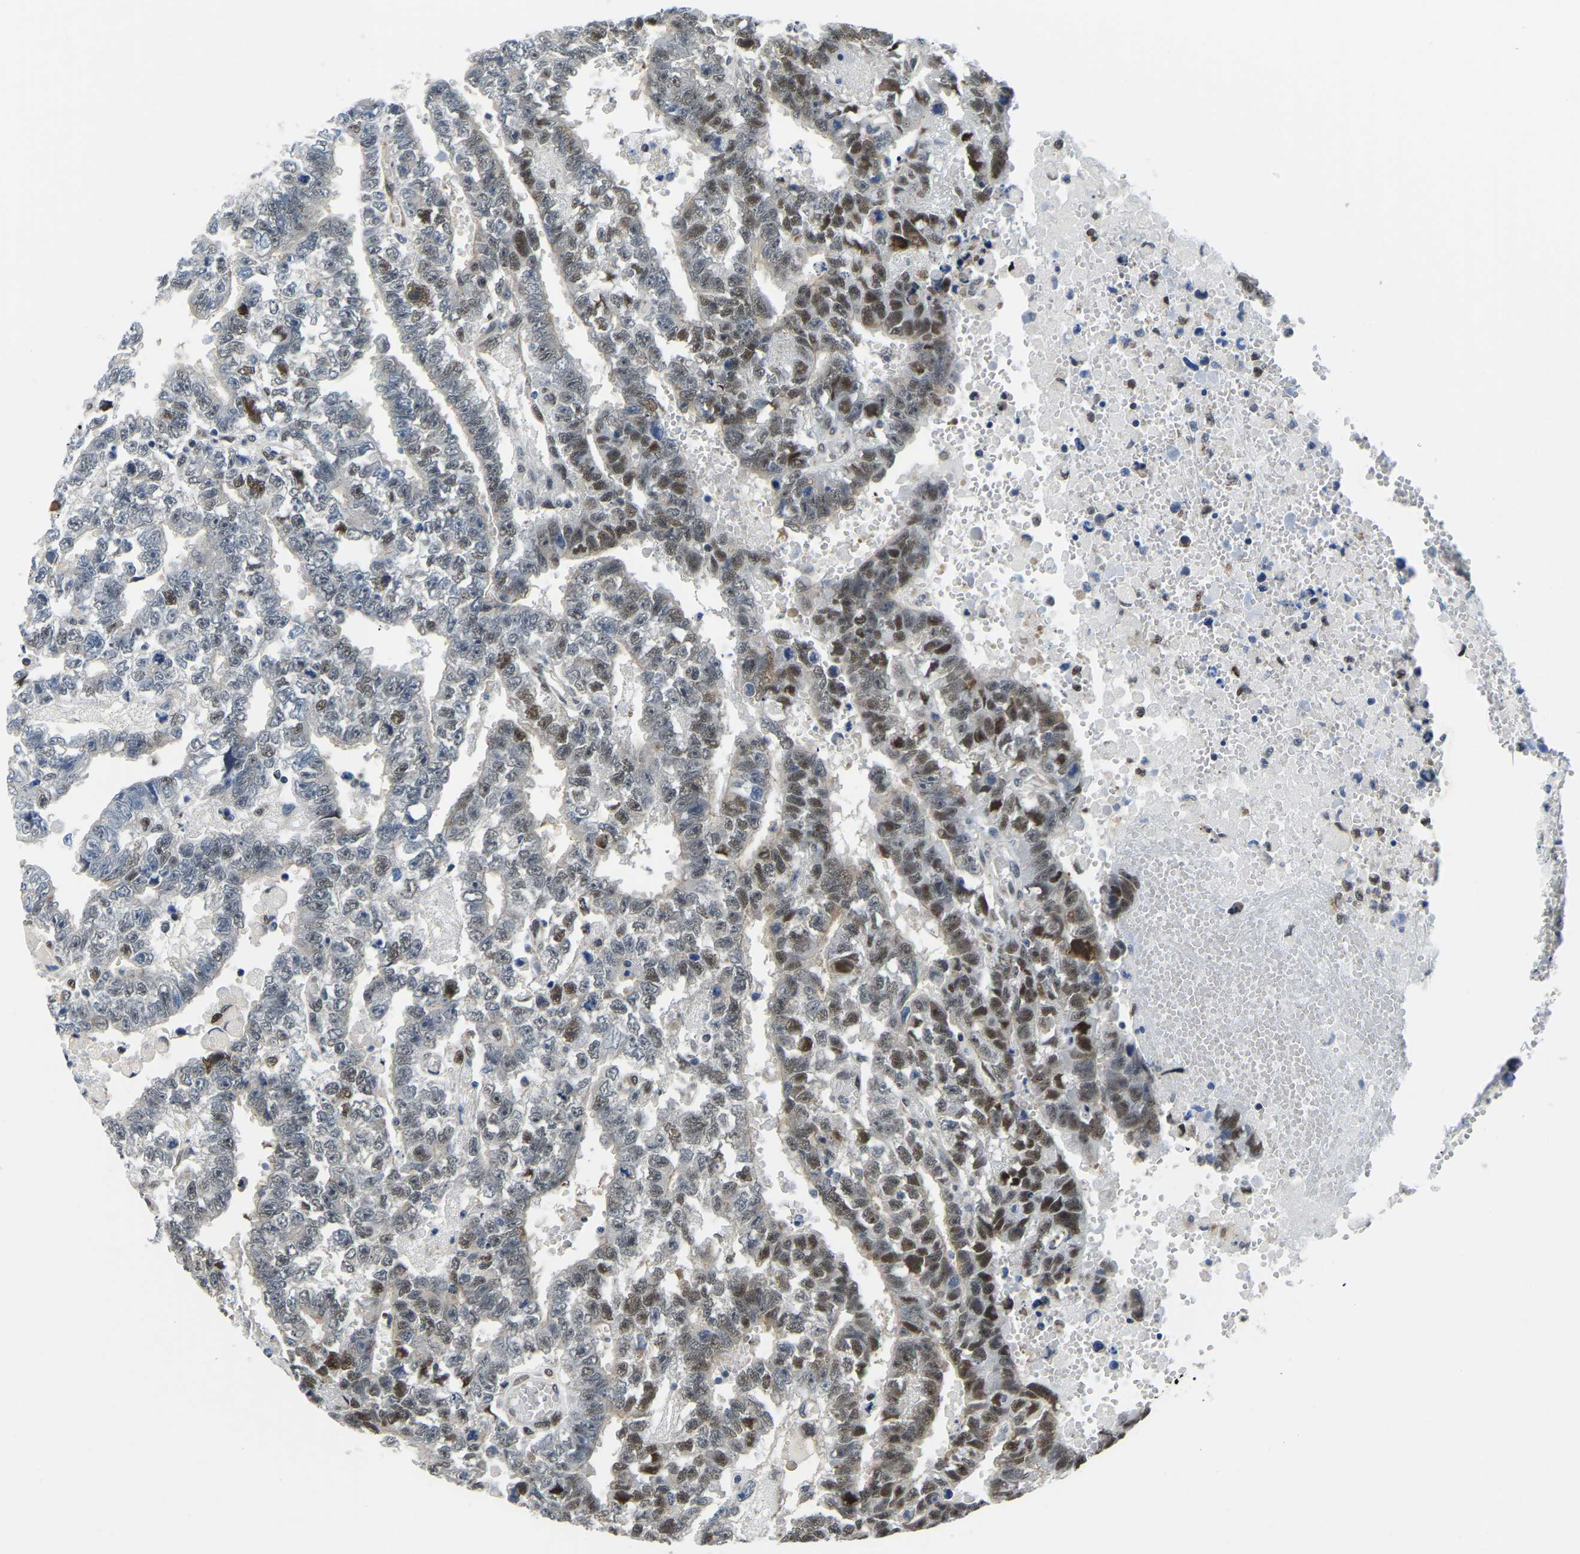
{"staining": {"intensity": "moderate", "quantity": "25%-75%", "location": "nuclear"}, "tissue": "testis cancer", "cell_type": "Tumor cells", "image_type": "cancer", "snomed": [{"axis": "morphology", "description": "Carcinoma, Embryonal, NOS"}, {"axis": "topography", "description": "Testis"}], "caption": "There is medium levels of moderate nuclear positivity in tumor cells of testis cancer (embryonal carcinoma), as demonstrated by immunohistochemical staining (brown color).", "gene": "BNIP3L", "patient": {"sex": "male", "age": 25}}